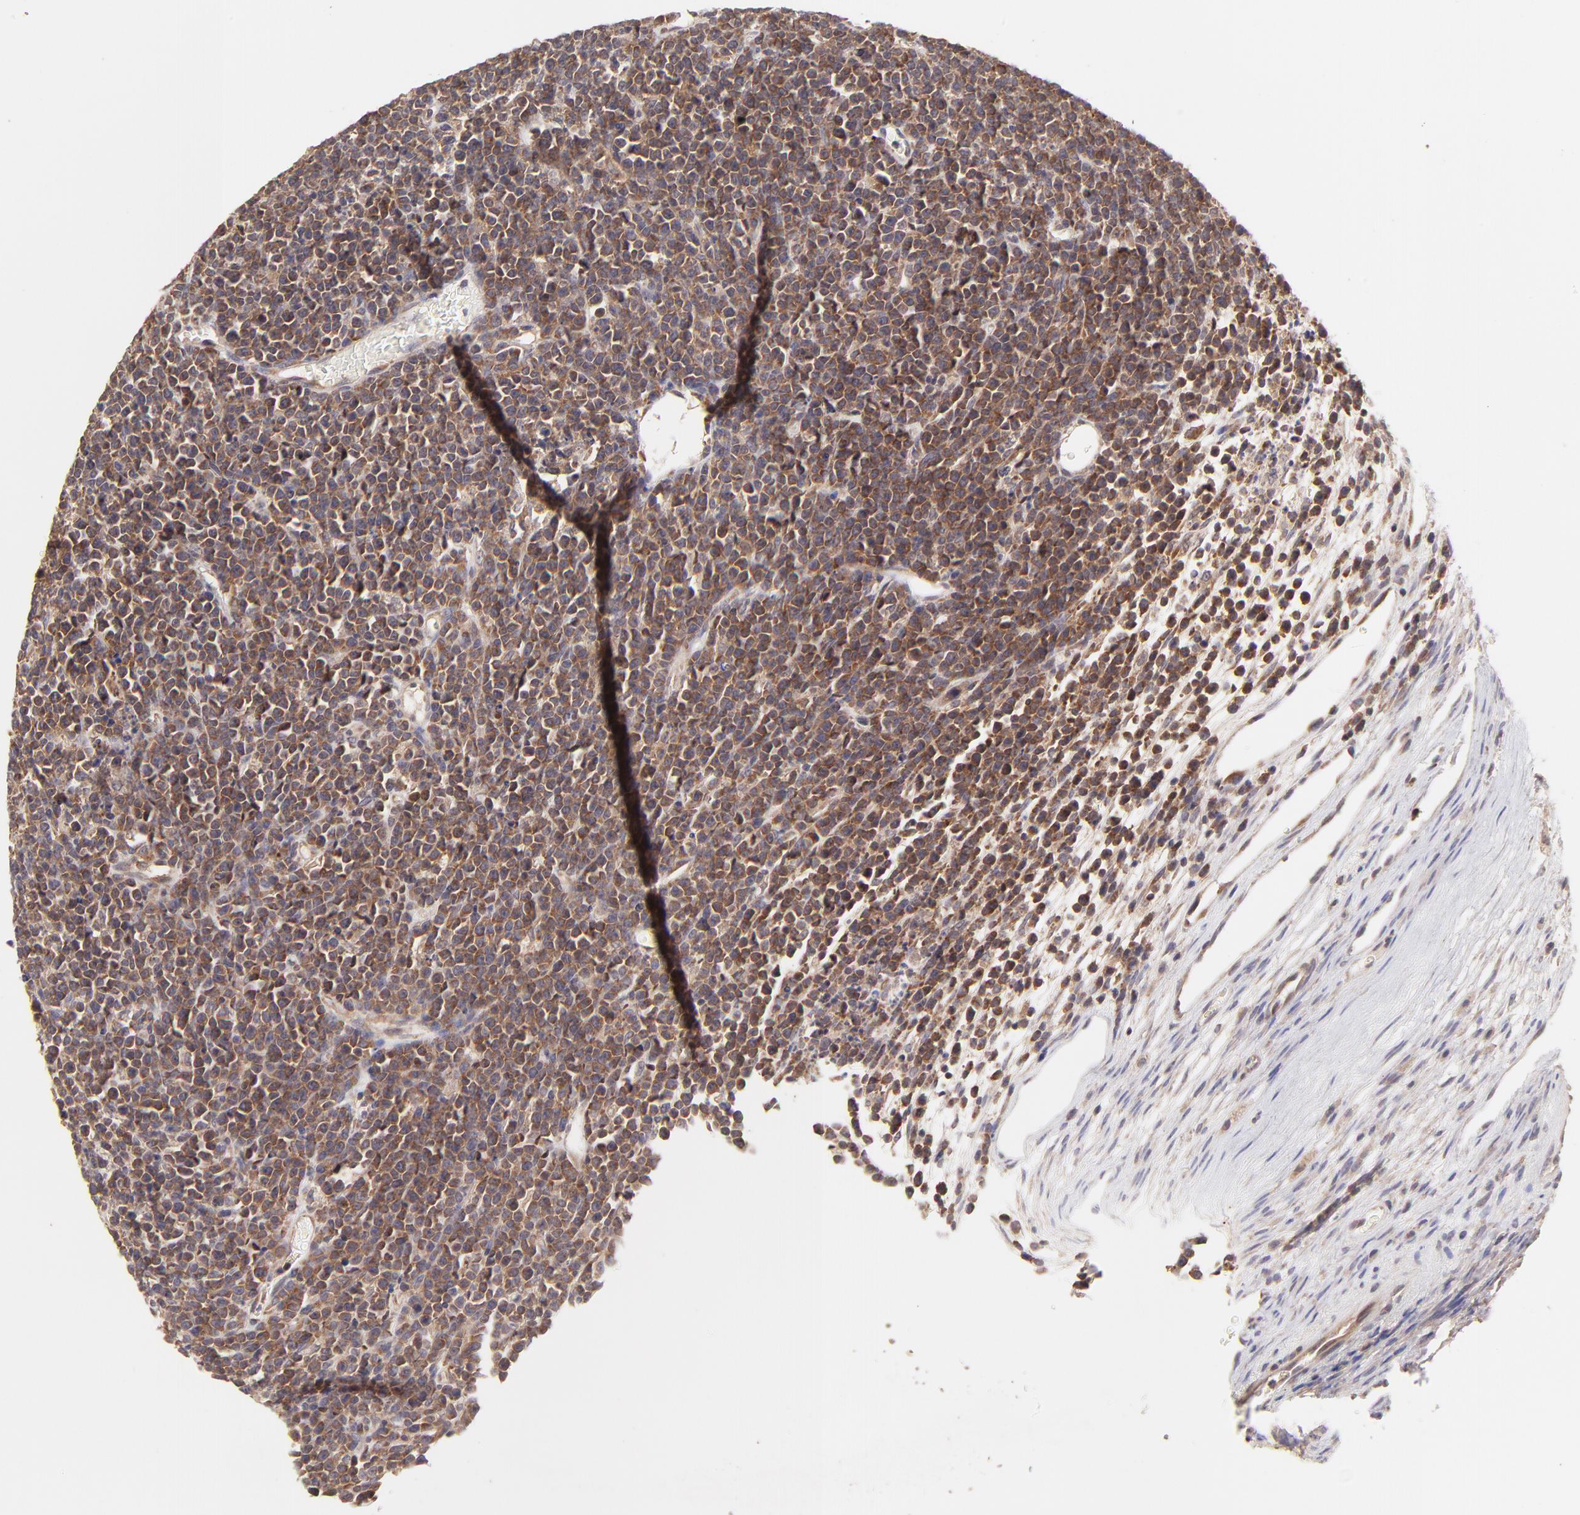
{"staining": {"intensity": "moderate", "quantity": ">75%", "location": "cytoplasmic/membranous"}, "tissue": "lymphoma", "cell_type": "Tumor cells", "image_type": "cancer", "snomed": [{"axis": "morphology", "description": "Malignant lymphoma, non-Hodgkin's type, High grade"}, {"axis": "topography", "description": "Ovary"}], "caption": "This micrograph exhibits IHC staining of human high-grade malignant lymphoma, non-Hodgkin's type, with medium moderate cytoplasmic/membranous expression in about >75% of tumor cells.", "gene": "TNRC6B", "patient": {"sex": "female", "age": 56}}